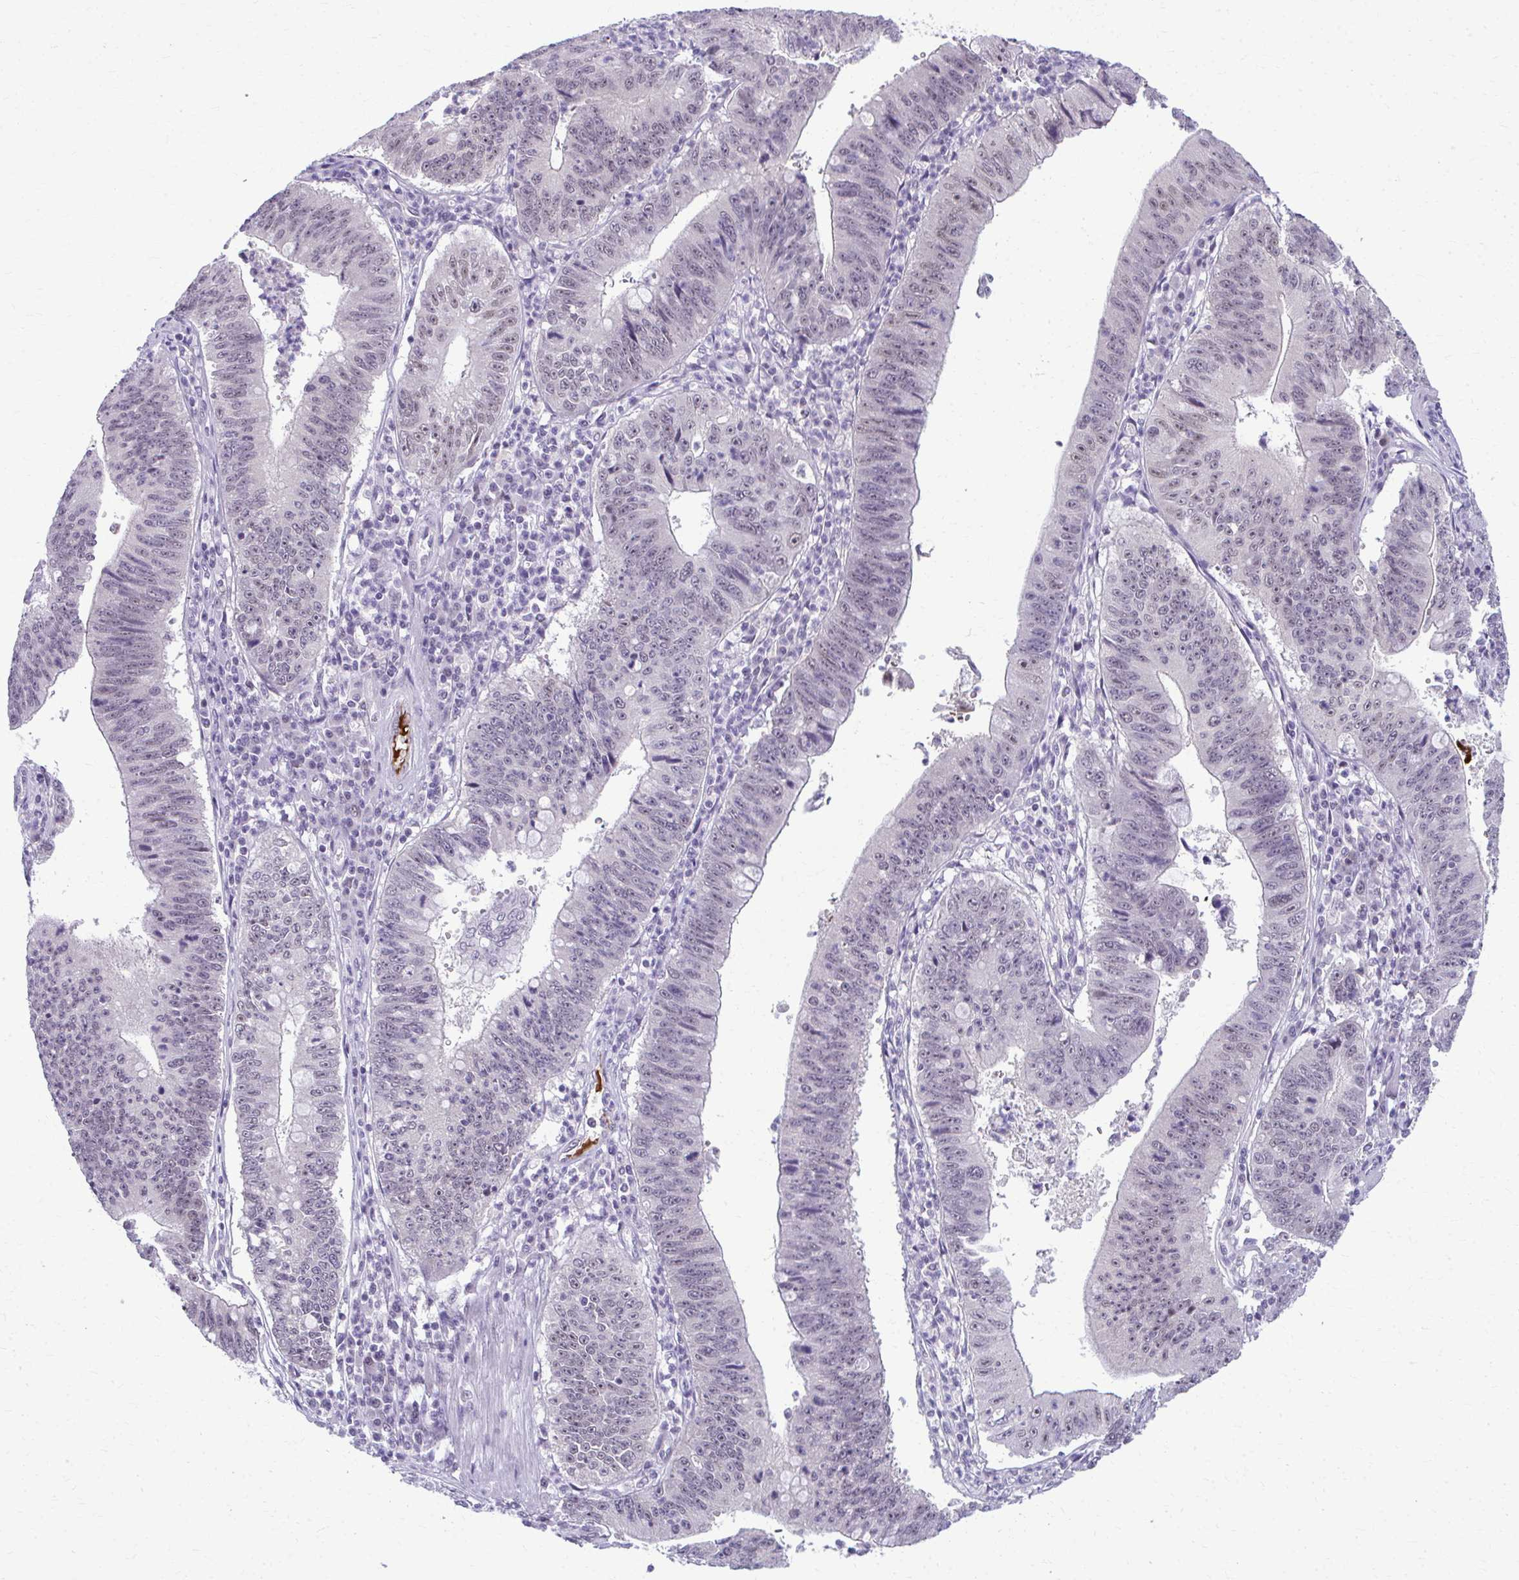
{"staining": {"intensity": "weak", "quantity": "25%-75%", "location": "nuclear"}, "tissue": "stomach cancer", "cell_type": "Tumor cells", "image_type": "cancer", "snomed": [{"axis": "morphology", "description": "Adenocarcinoma, NOS"}, {"axis": "topography", "description": "Stomach"}], "caption": "Adenocarcinoma (stomach) stained for a protein (brown) exhibits weak nuclear positive positivity in about 25%-75% of tumor cells.", "gene": "MAF1", "patient": {"sex": "male", "age": 59}}